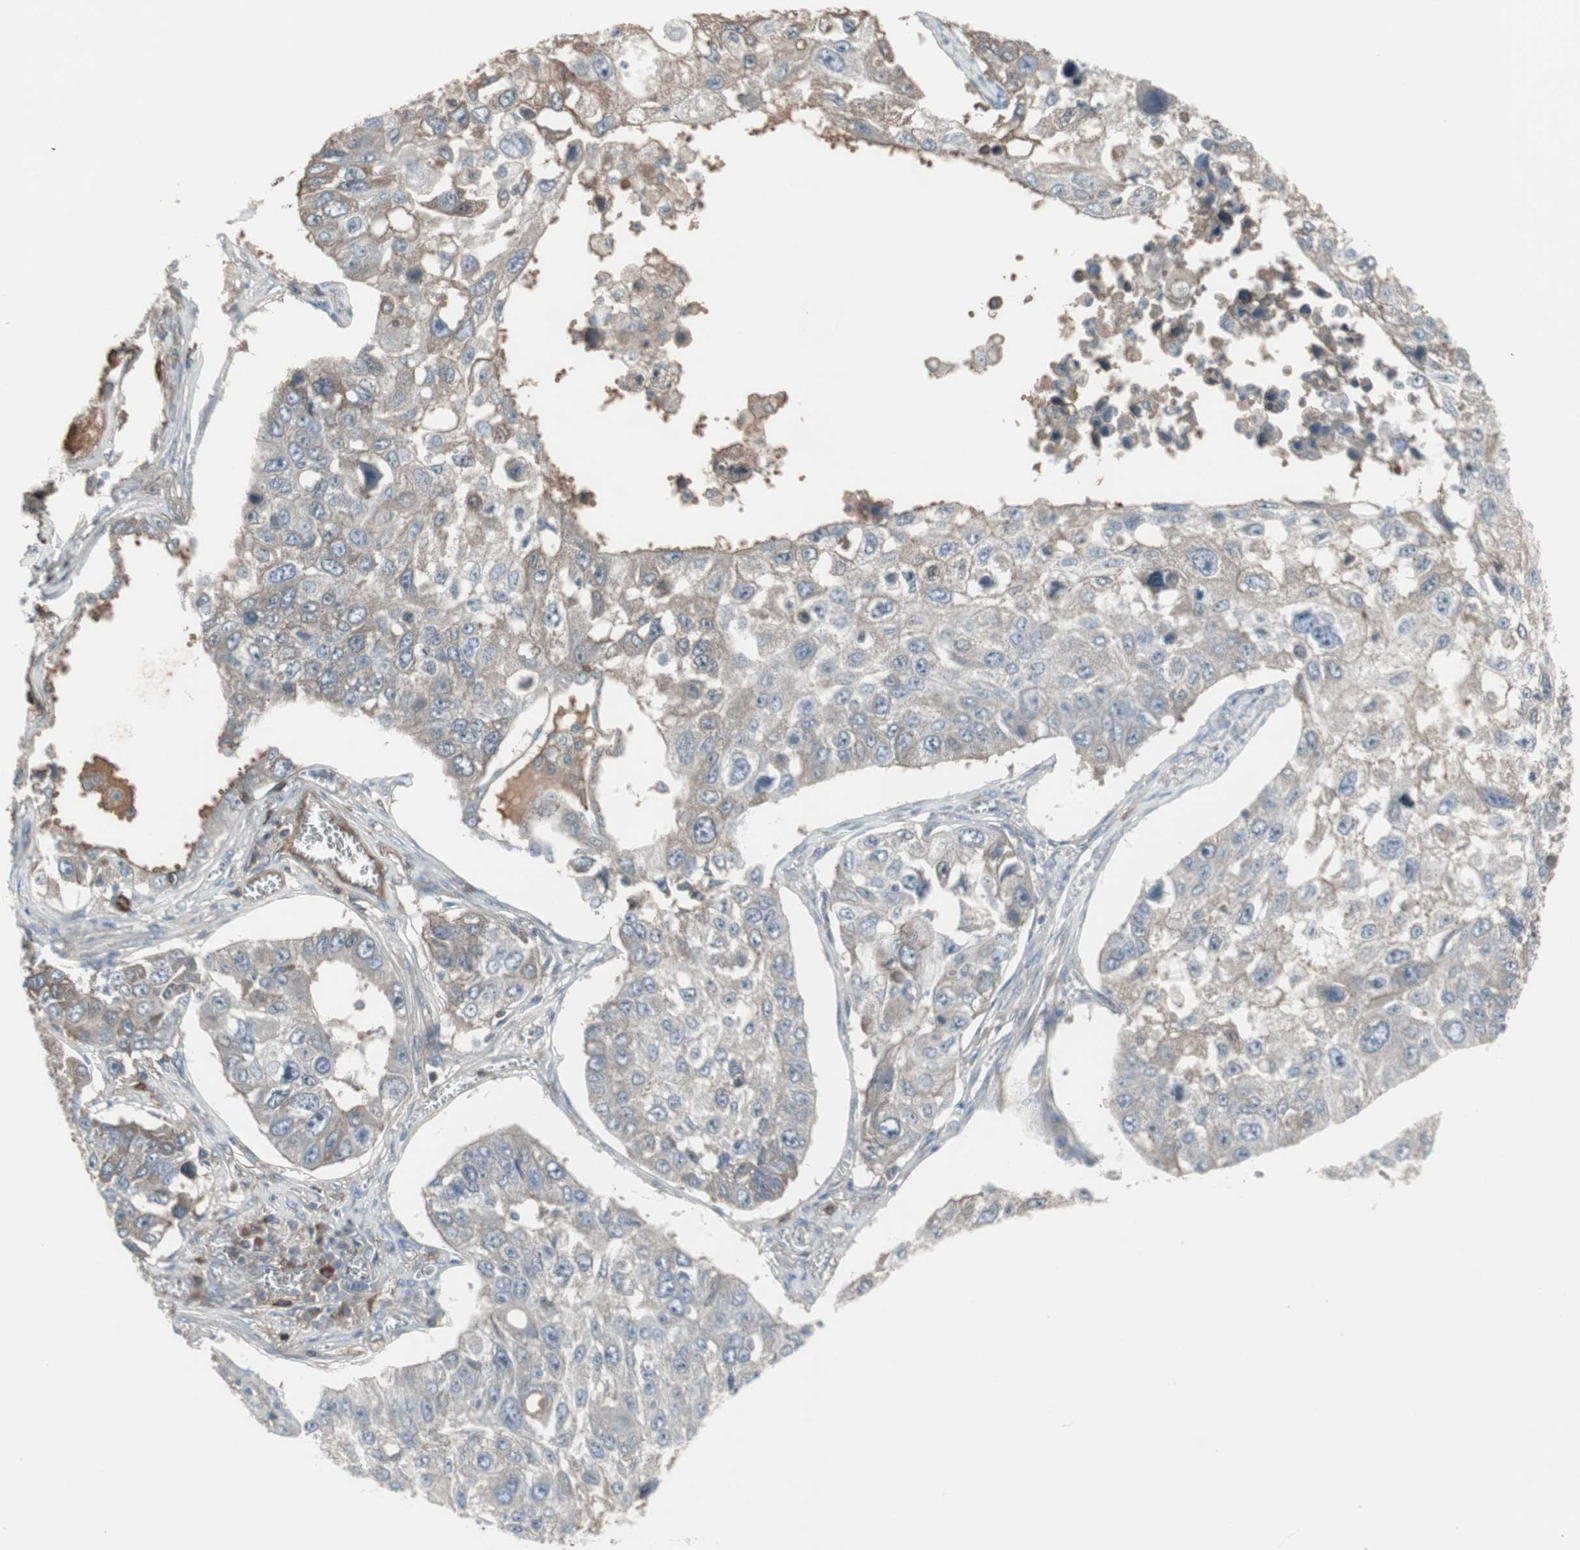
{"staining": {"intensity": "weak", "quantity": "25%-75%", "location": "cytoplasmic/membranous"}, "tissue": "lung cancer", "cell_type": "Tumor cells", "image_type": "cancer", "snomed": [{"axis": "morphology", "description": "Squamous cell carcinoma, NOS"}, {"axis": "topography", "description": "Lung"}], "caption": "Squamous cell carcinoma (lung) stained with a protein marker exhibits weak staining in tumor cells.", "gene": "ZSCAN32", "patient": {"sex": "male", "age": 71}}